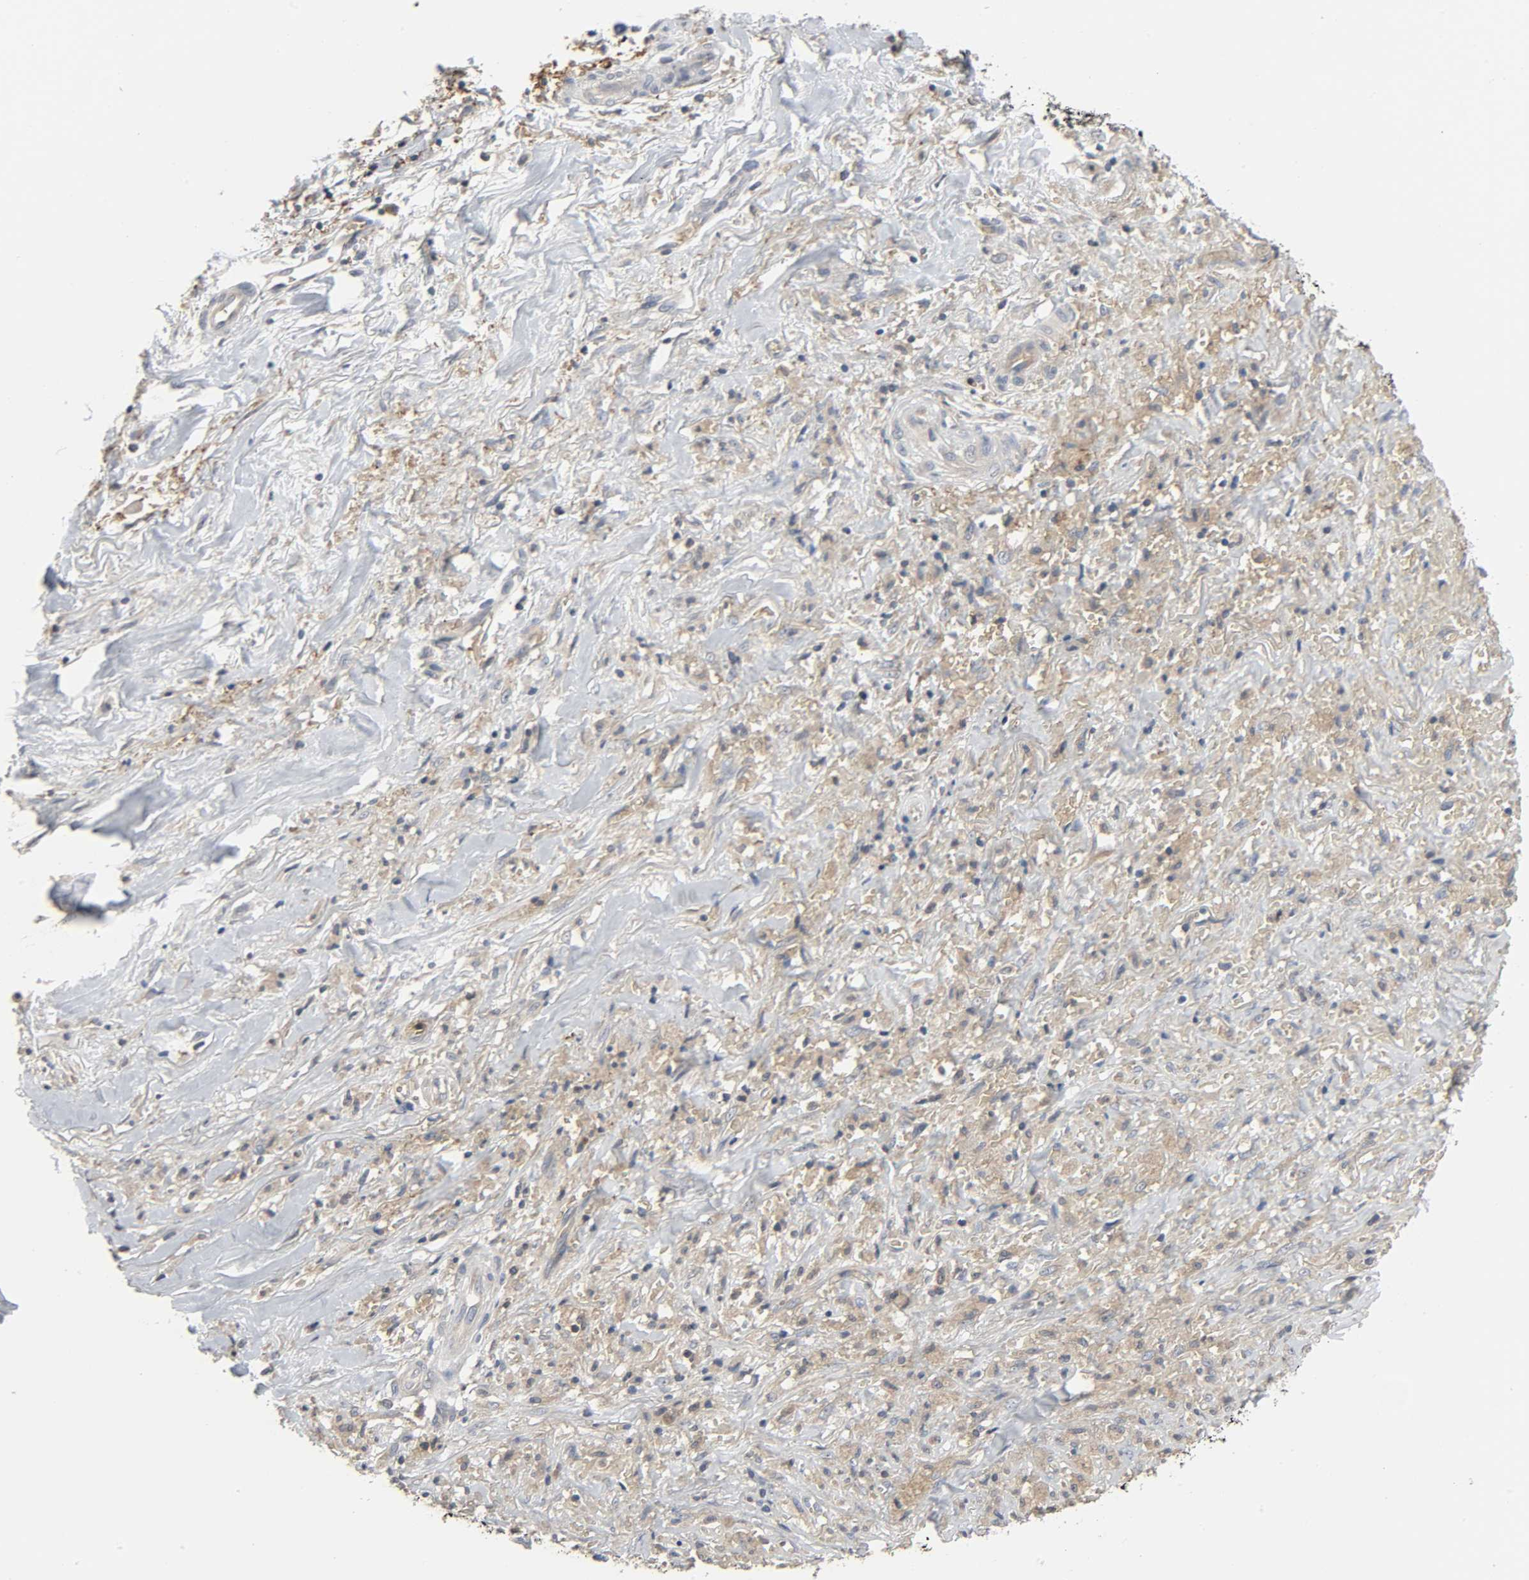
{"staining": {"intensity": "moderate", "quantity": ">75%", "location": "cytoplasmic/membranous"}, "tissue": "liver cancer", "cell_type": "Tumor cells", "image_type": "cancer", "snomed": [{"axis": "morphology", "description": "Cholangiocarcinoma"}, {"axis": "topography", "description": "Liver"}], "caption": "Moderate cytoplasmic/membranous staining is identified in about >75% of tumor cells in cholangiocarcinoma (liver). (Brightfield microscopy of DAB IHC at high magnification).", "gene": "PLEKHA2", "patient": {"sex": "female", "age": 70}}